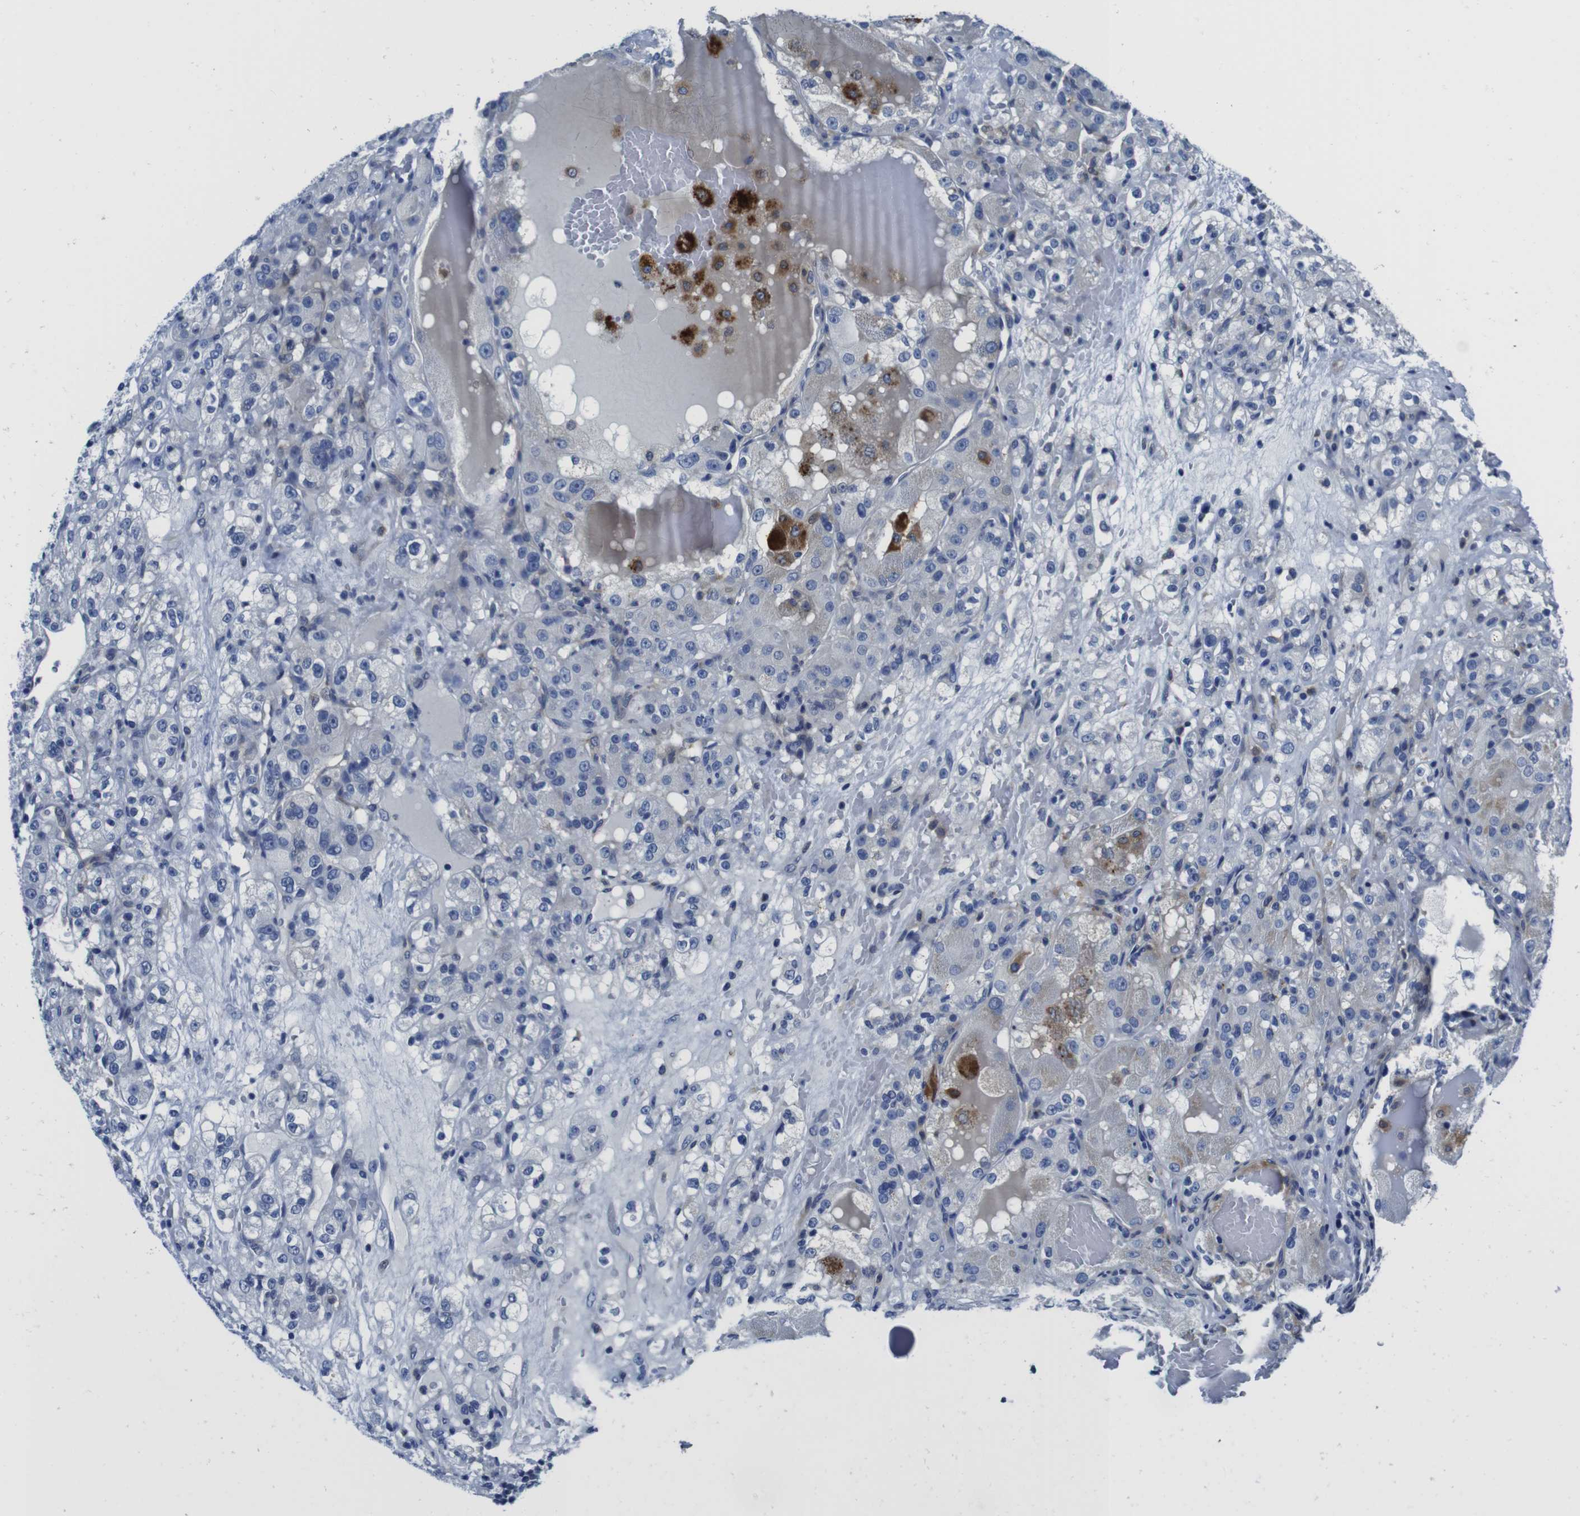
{"staining": {"intensity": "negative", "quantity": "none", "location": "none"}, "tissue": "renal cancer", "cell_type": "Tumor cells", "image_type": "cancer", "snomed": [{"axis": "morphology", "description": "Normal tissue, NOS"}, {"axis": "morphology", "description": "Adenocarcinoma, NOS"}, {"axis": "topography", "description": "Kidney"}], "caption": "Tumor cells show no significant protein positivity in adenocarcinoma (renal).", "gene": "EIF4A1", "patient": {"sex": "male", "age": 61}}